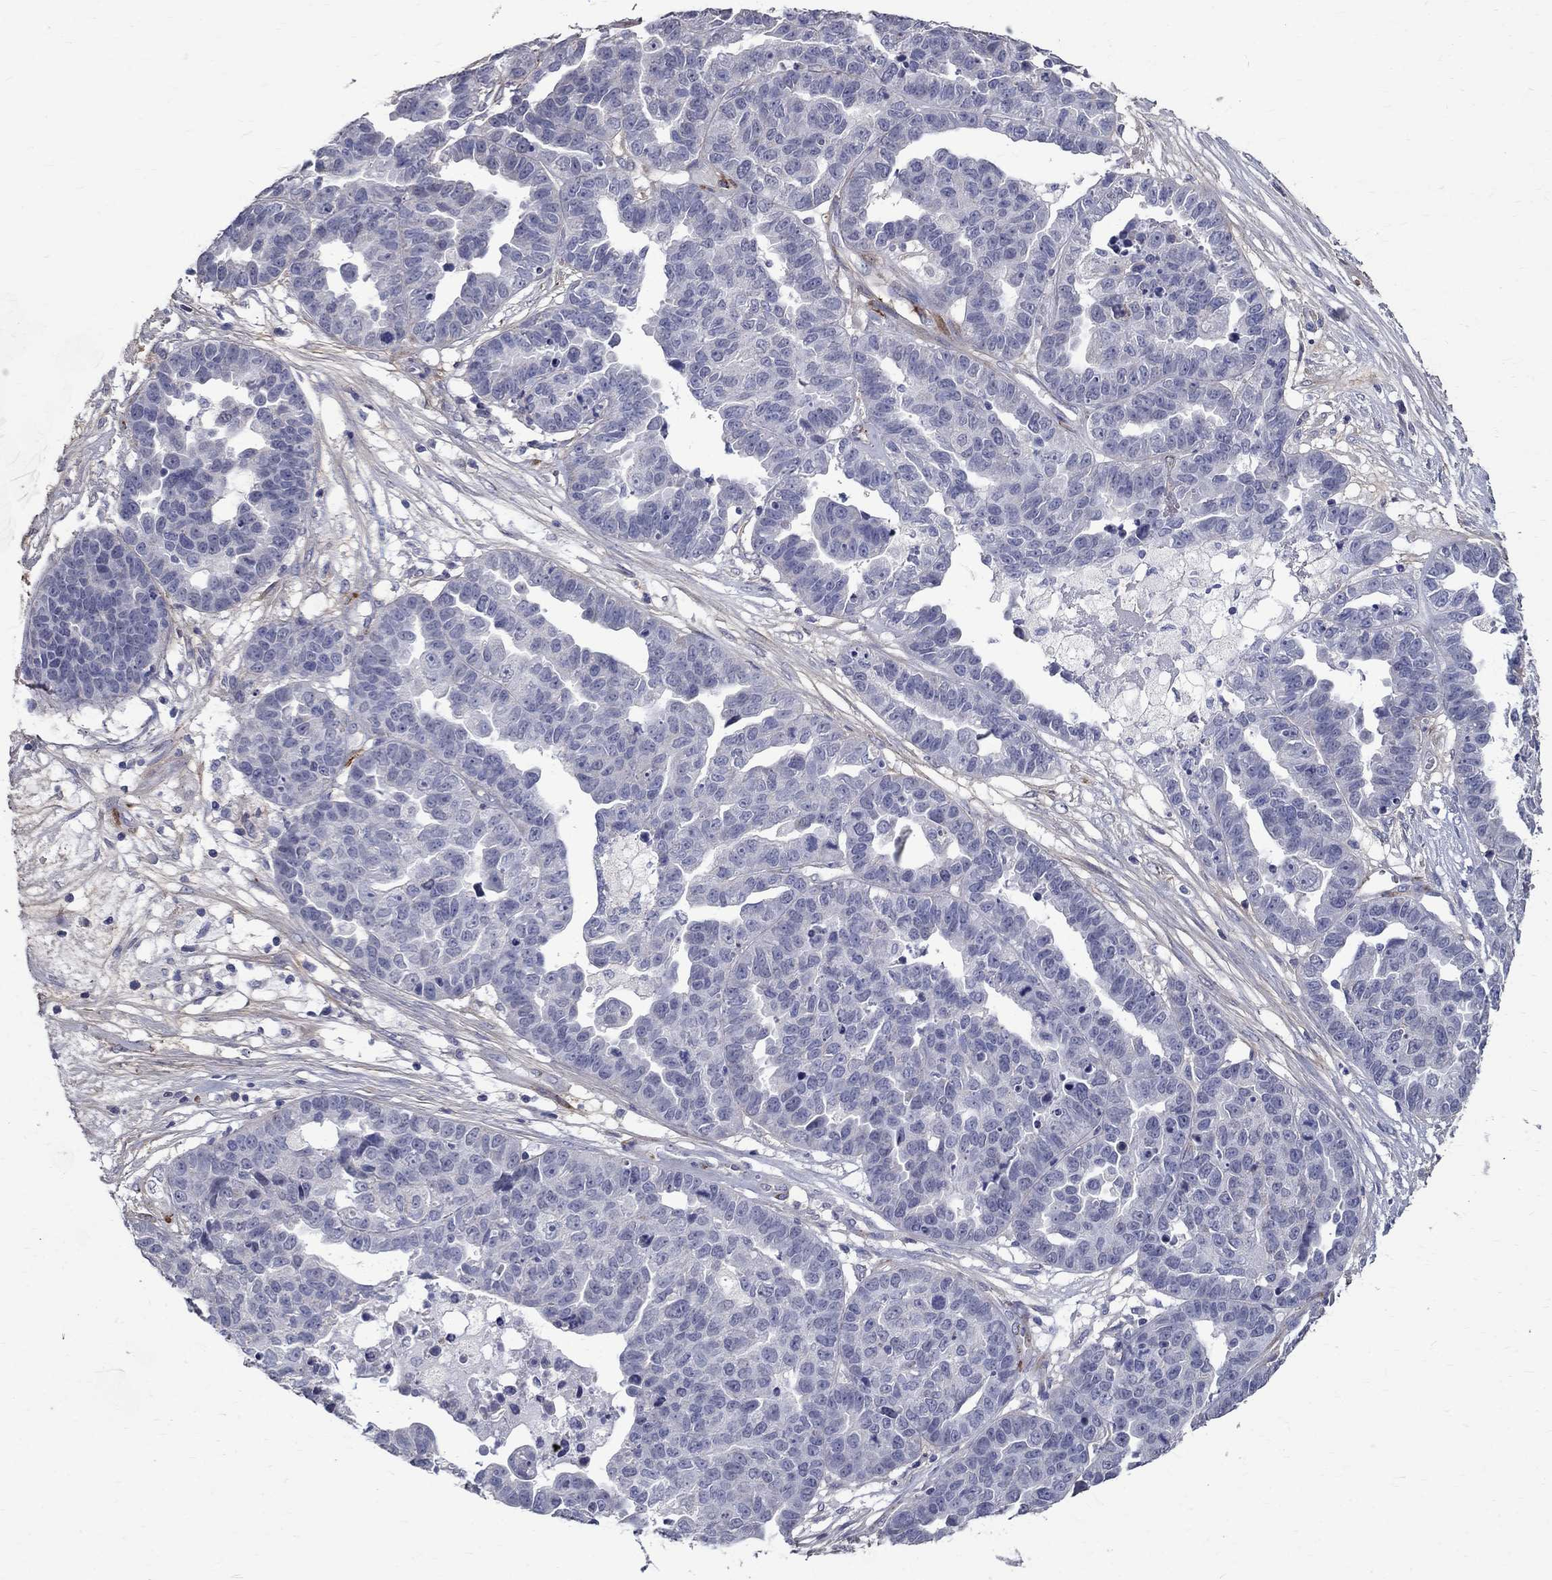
{"staining": {"intensity": "negative", "quantity": "none", "location": "none"}, "tissue": "ovarian cancer", "cell_type": "Tumor cells", "image_type": "cancer", "snomed": [{"axis": "morphology", "description": "Cystadenocarcinoma, serous, NOS"}, {"axis": "topography", "description": "Ovary"}], "caption": "Tumor cells show no significant staining in ovarian serous cystadenocarcinoma.", "gene": "ANXA10", "patient": {"sex": "female", "age": 87}}